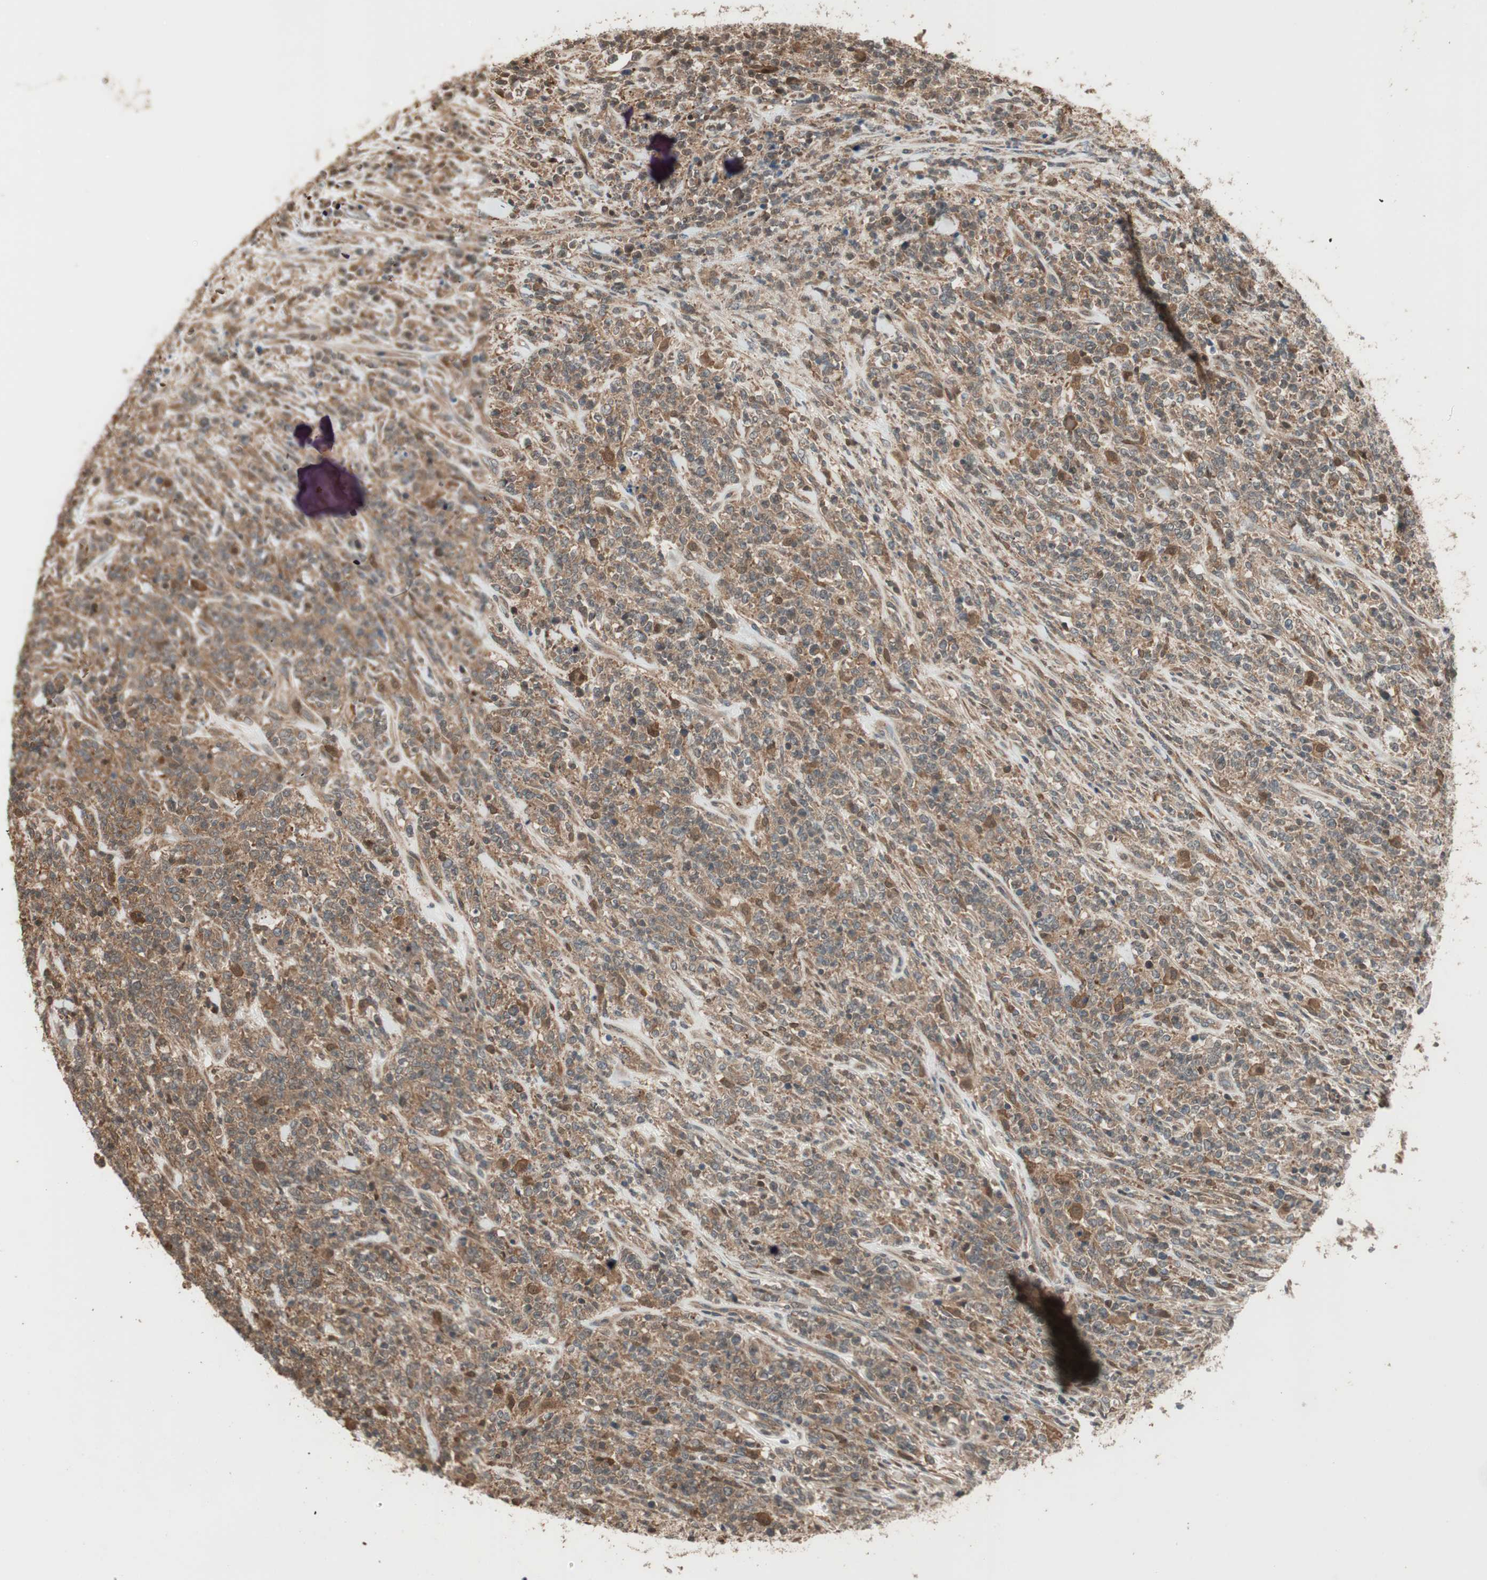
{"staining": {"intensity": "moderate", "quantity": ">75%", "location": "cytoplasmic/membranous"}, "tissue": "lymphoma", "cell_type": "Tumor cells", "image_type": "cancer", "snomed": [{"axis": "morphology", "description": "Malignant lymphoma, non-Hodgkin's type, High grade"}, {"axis": "topography", "description": "Soft tissue"}], "caption": "Human lymphoma stained with a protein marker reveals moderate staining in tumor cells.", "gene": "CNOT4", "patient": {"sex": "male", "age": 18}}